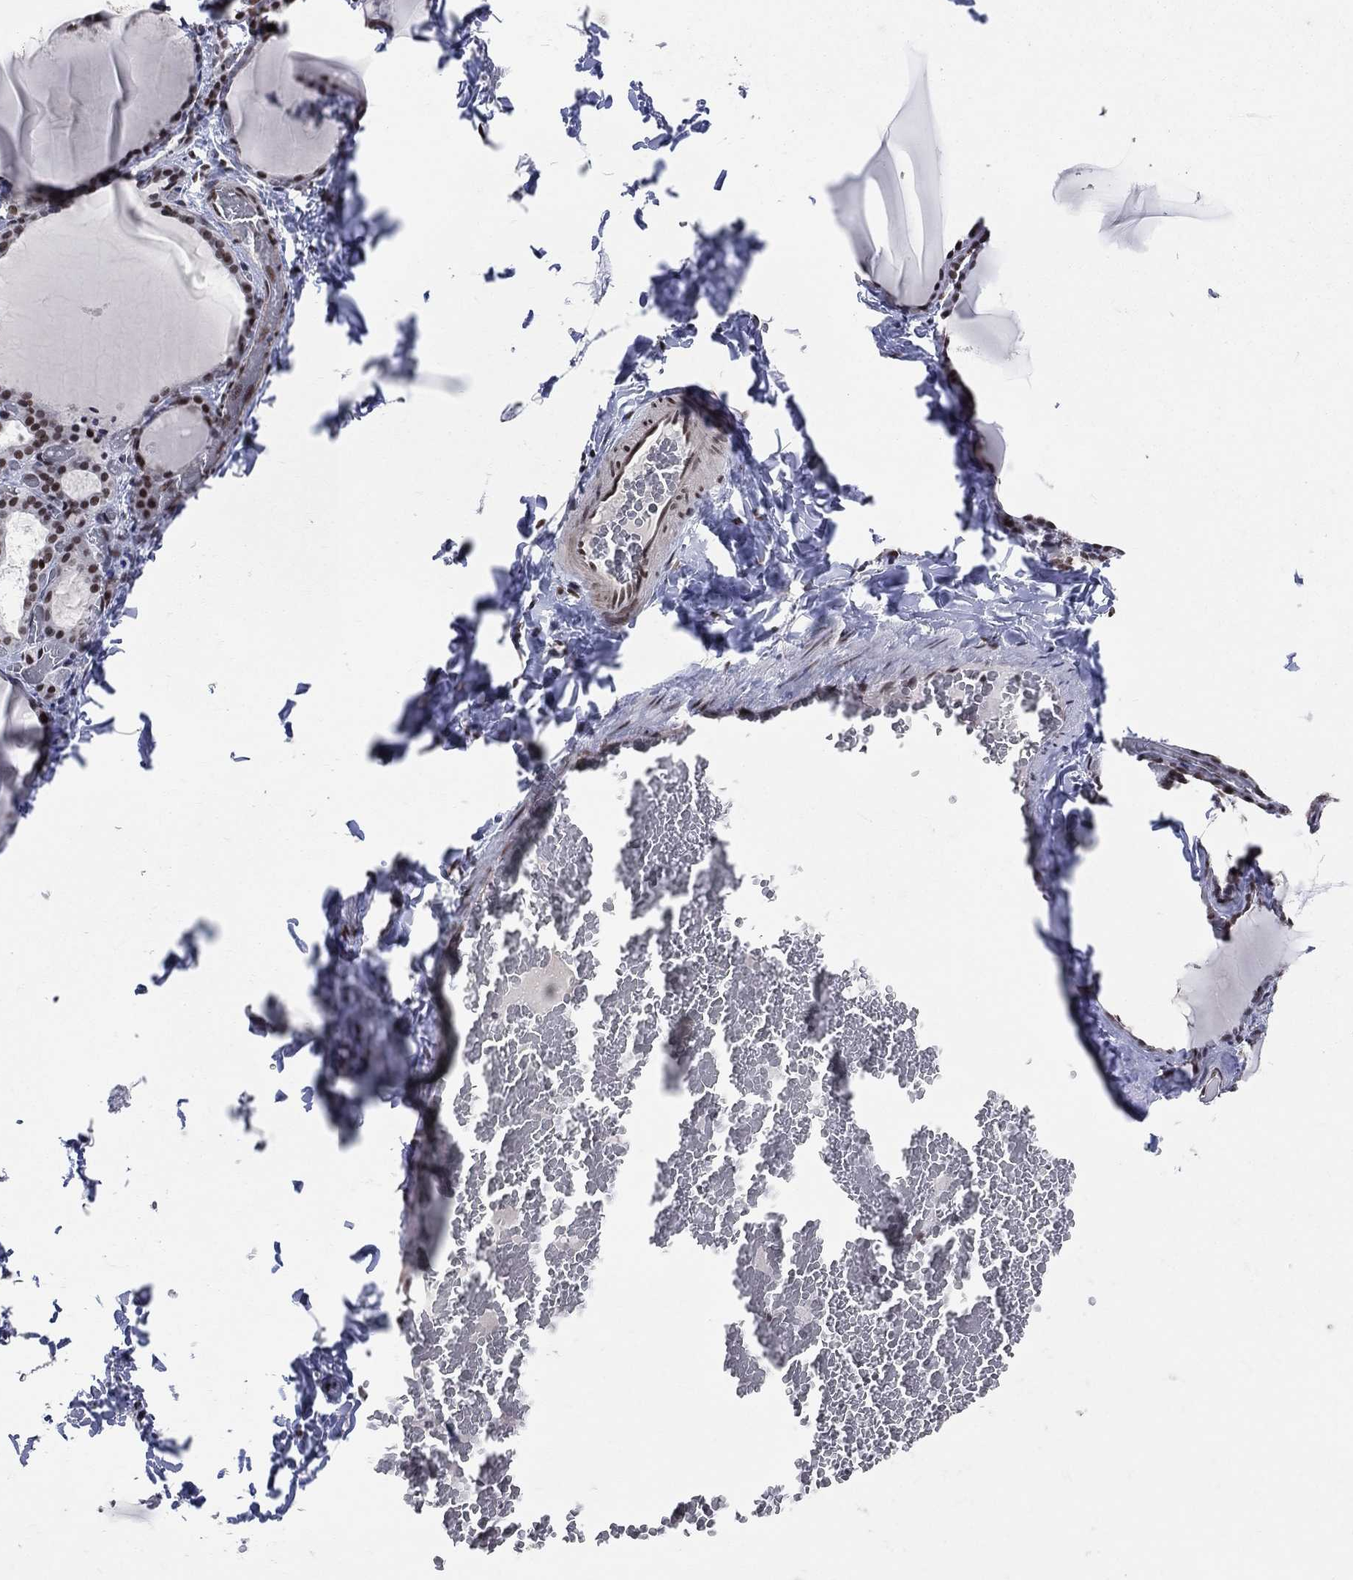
{"staining": {"intensity": "strong", "quantity": ">75%", "location": "nuclear"}, "tissue": "thyroid gland", "cell_type": "Glandular cells", "image_type": "normal", "snomed": [{"axis": "morphology", "description": "Normal tissue, NOS"}, {"axis": "morphology", "description": "Hyperplasia, NOS"}, {"axis": "topography", "description": "Thyroid gland"}], "caption": "Protein analysis of unremarkable thyroid gland shows strong nuclear expression in approximately >75% of glandular cells.", "gene": "CDK7", "patient": {"sex": "female", "age": 27}}